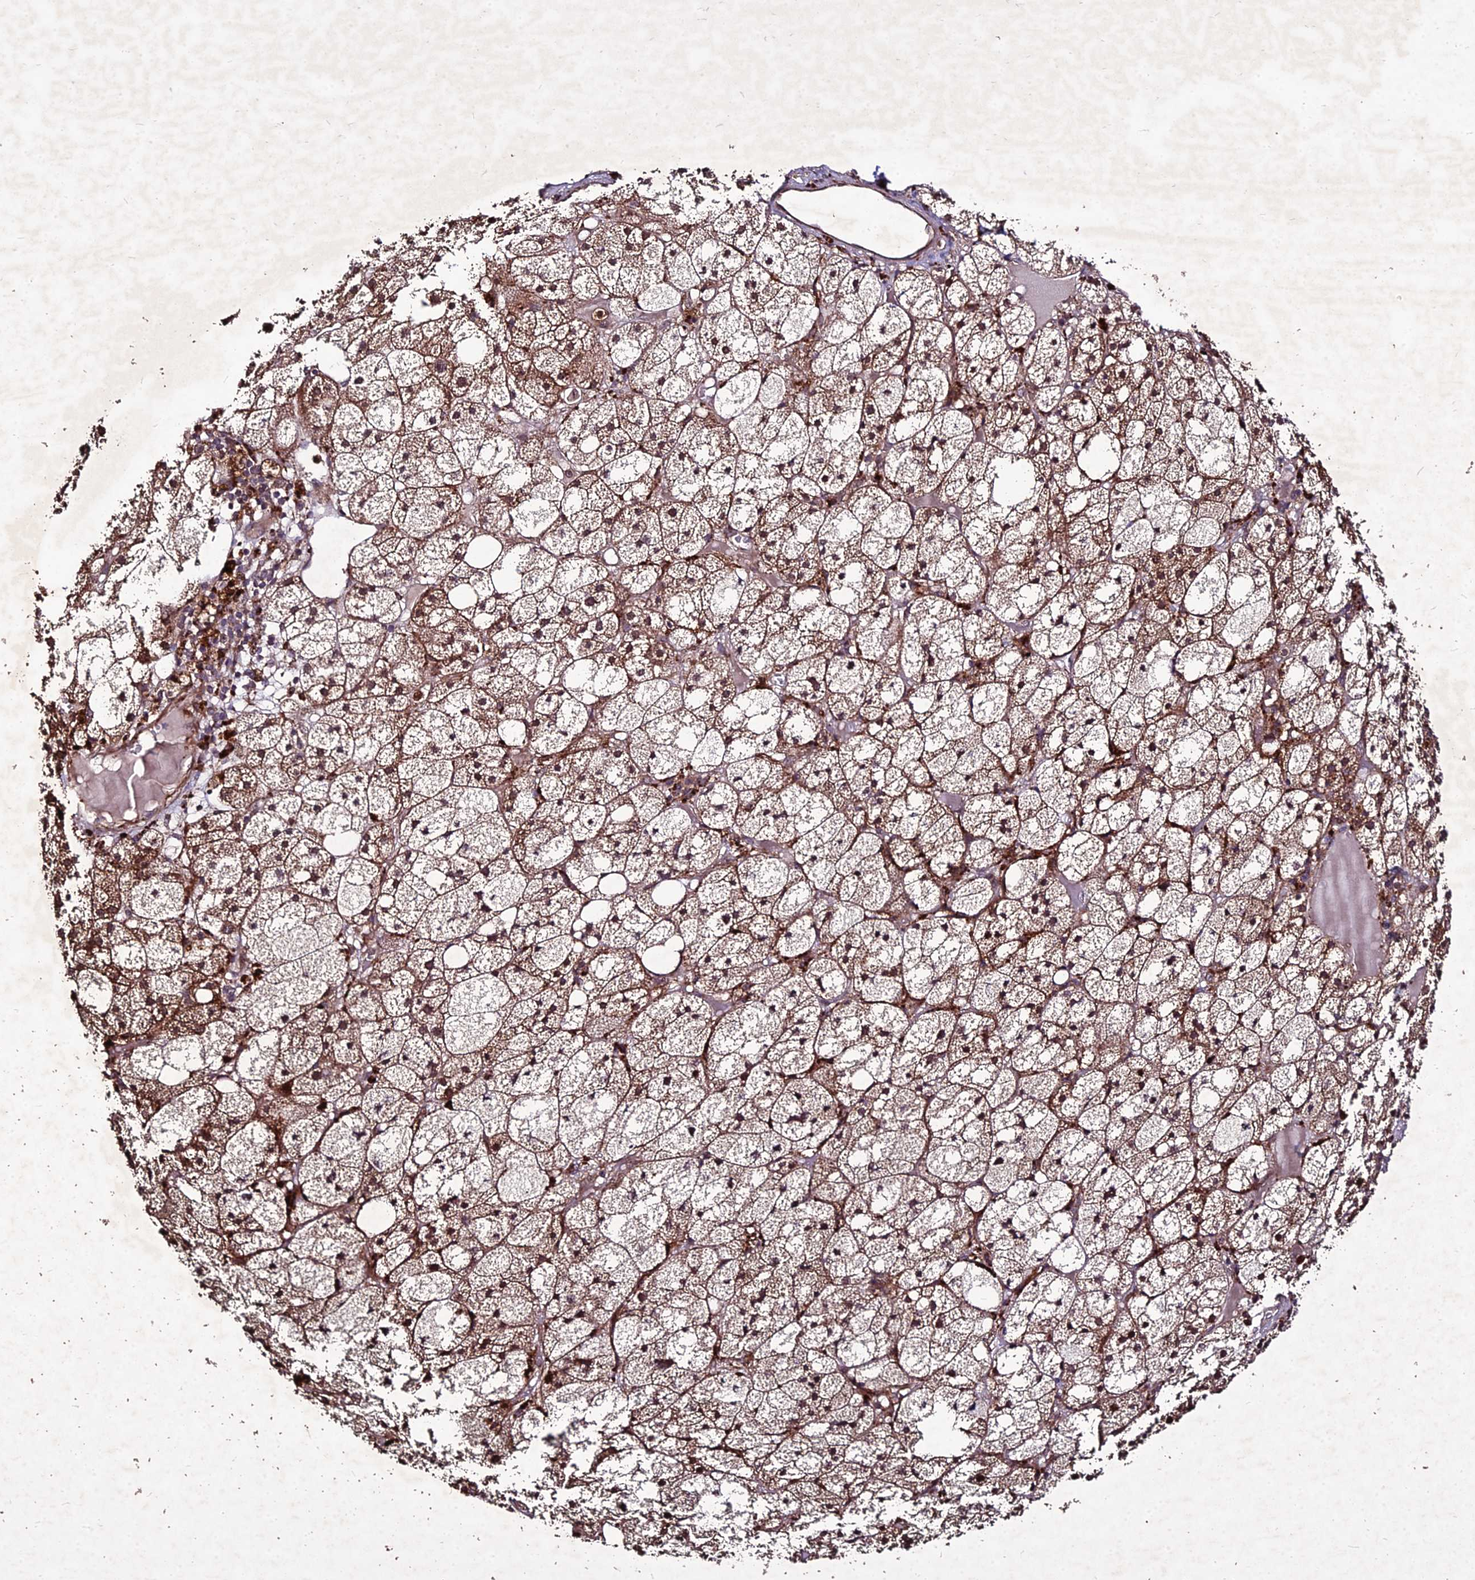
{"staining": {"intensity": "moderate", "quantity": ">75%", "location": "cytoplasmic/membranous,nuclear"}, "tissue": "adrenal gland", "cell_type": "Glandular cells", "image_type": "normal", "snomed": [{"axis": "morphology", "description": "Normal tissue, NOS"}, {"axis": "topography", "description": "Adrenal gland"}], "caption": "Adrenal gland was stained to show a protein in brown. There is medium levels of moderate cytoplasmic/membranous,nuclear positivity in approximately >75% of glandular cells. (IHC, brightfield microscopy, high magnification).", "gene": "ZNF766", "patient": {"sex": "female", "age": 61}}